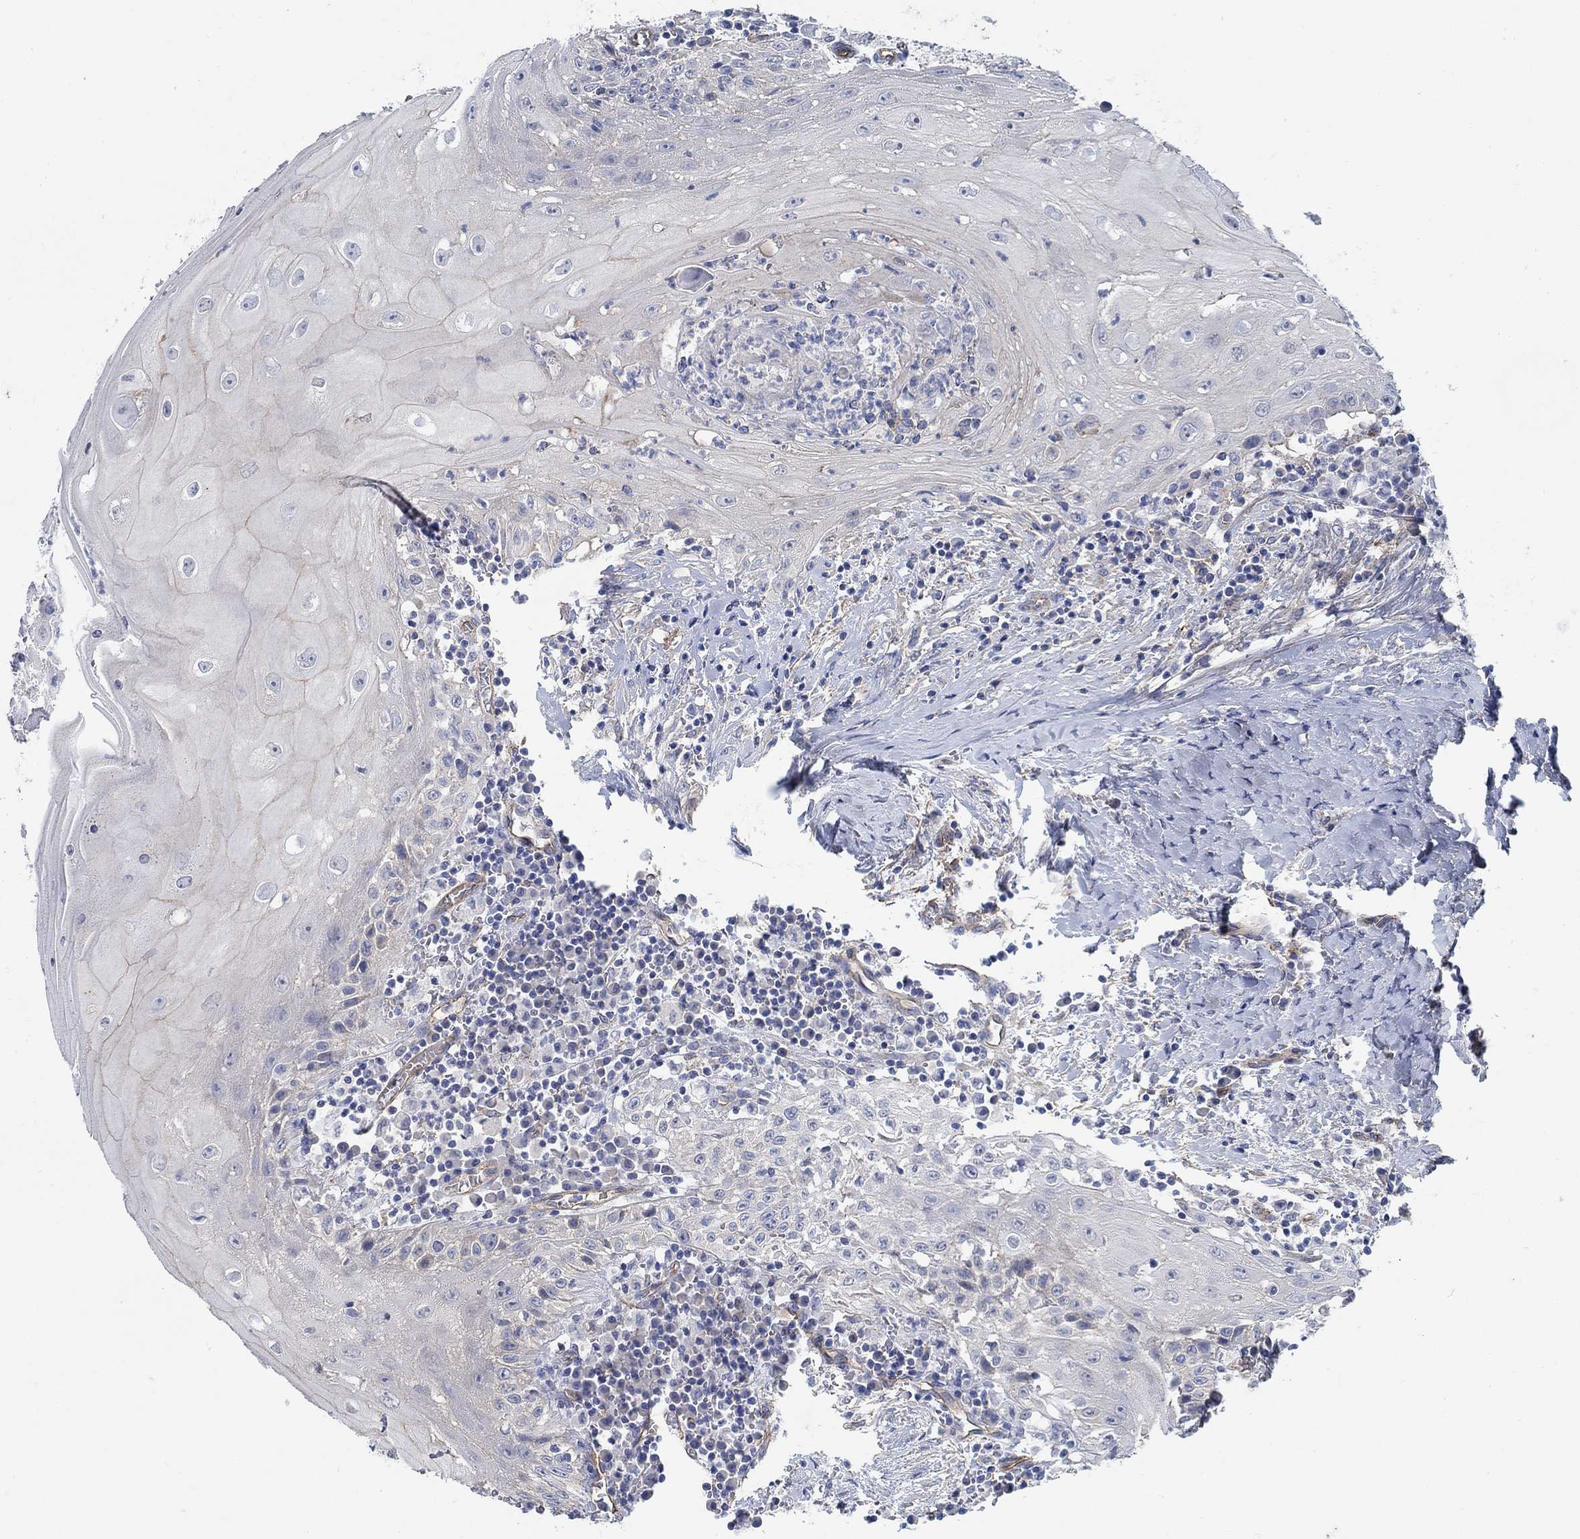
{"staining": {"intensity": "negative", "quantity": "none", "location": "none"}, "tissue": "head and neck cancer", "cell_type": "Tumor cells", "image_type": "cancer", "snomed": [{"axis": "morphology", "description": "Squamous cell carcinoma, NOS"}, {"axis": "topography", "description": "Oral tissue"}, {"axis": "topography", "description": "Head-Neck"}], "caption": "A histopathology image of squamous cell carcinoma (head and neck) stained for a protein shows no brown staining in tumor cells.", "gene": "TMEM198", "patient": {"sex": "male", "age": 58}}